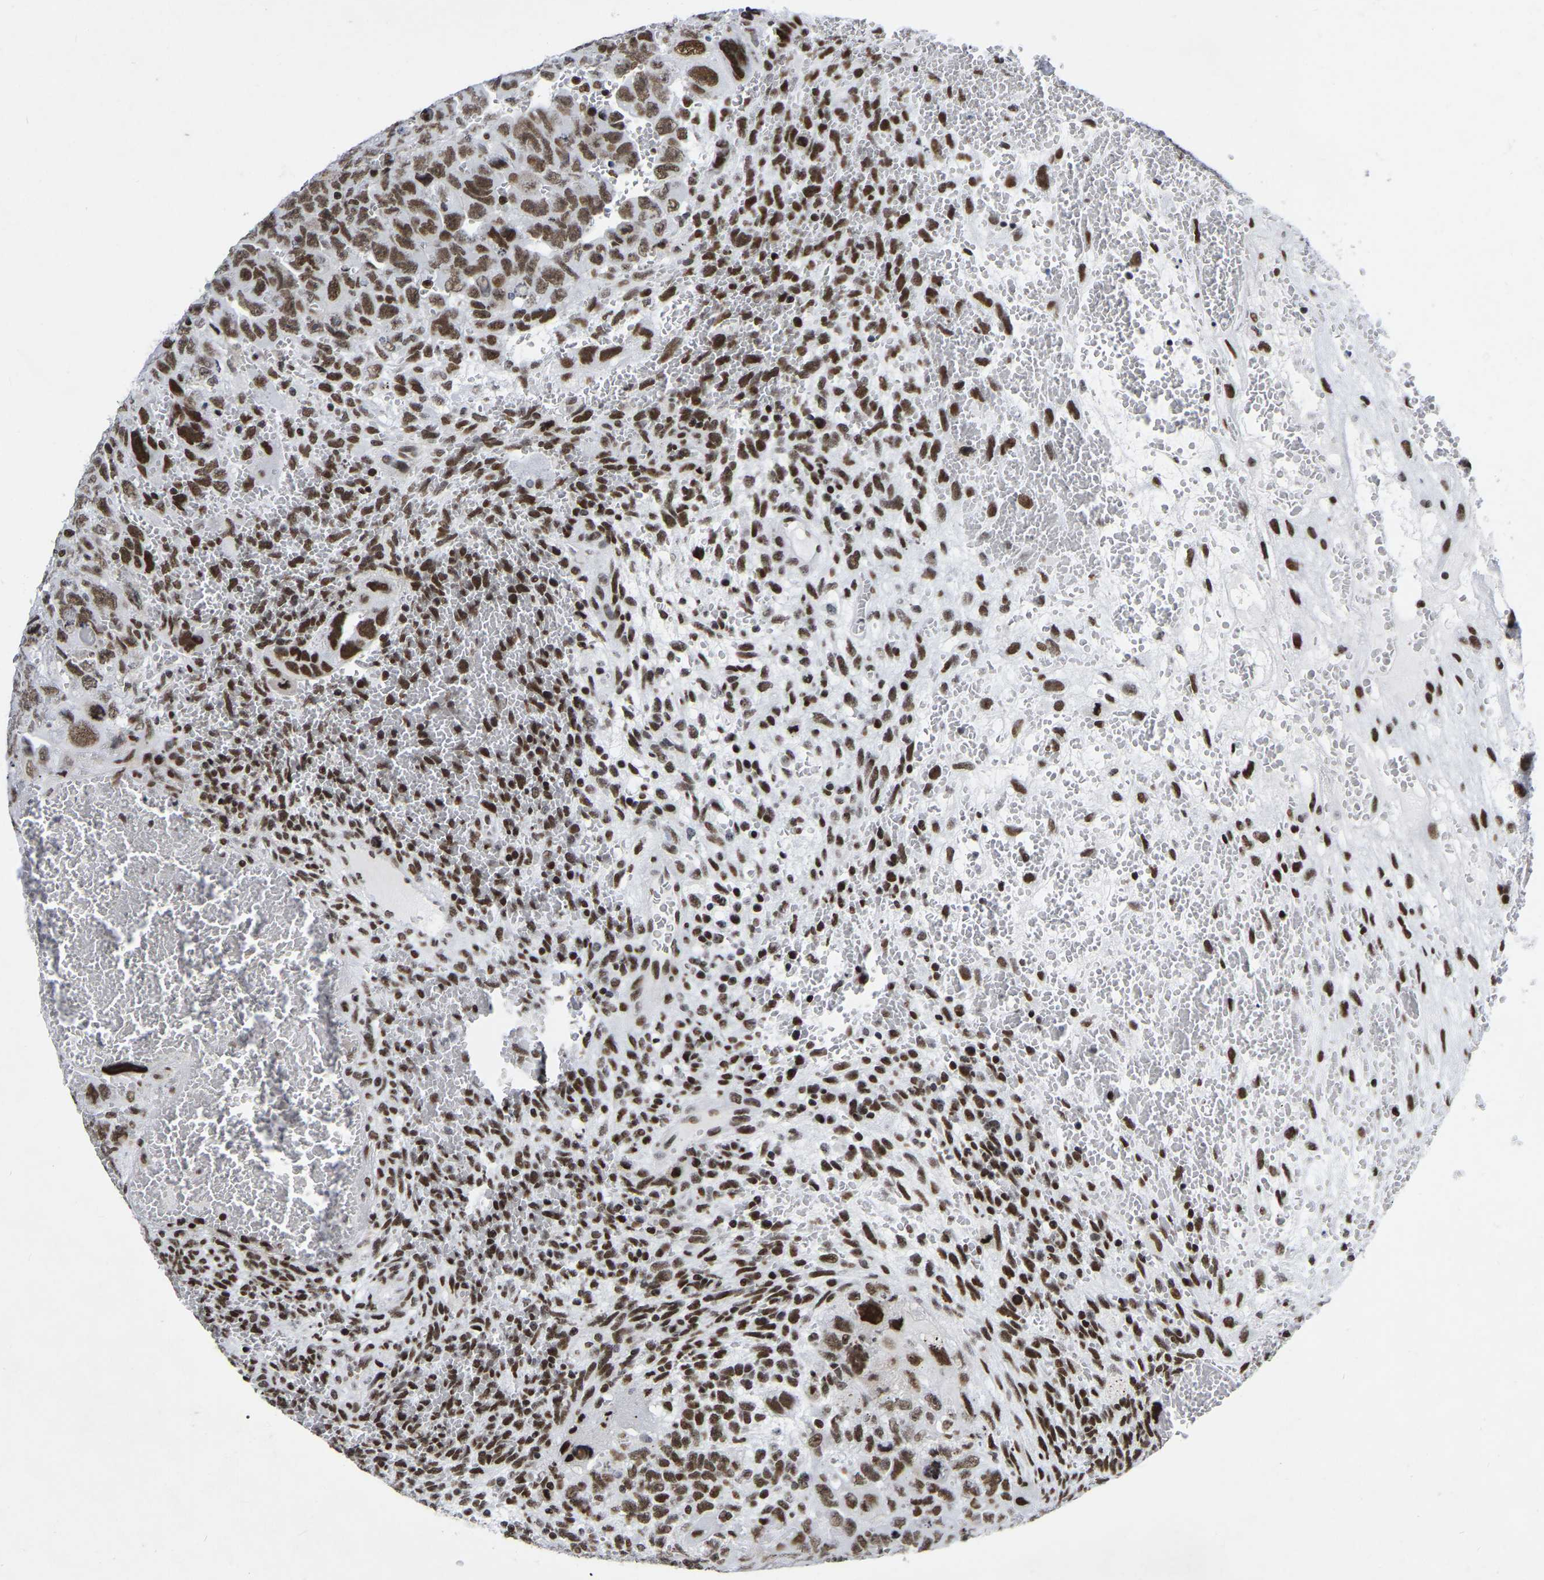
{"staining": {"intensity": "moderate", "quantity": ">75%", "location": "nuclear"}, "tissue": "testis cancer", "cell_type": "Tumor cells", "image_type": "cancer", "snomed": [{"axis": "morphology", "description": "Carcinoma, Embryonal, NOS"}, {"axis": "topography", "description": "Testis"}], "caption": "High-magnification brightfield microscopy of testis cancer stained with DAB (3,3'-diaminobenzidine) (brown) and counterstained with hematoxylin (blue). tumor cells exhibit moderate nuclear expression is identified in approximately>75% of cells.", "gene": "PRCC", "patient": {"sex": "male", "age": 28}}